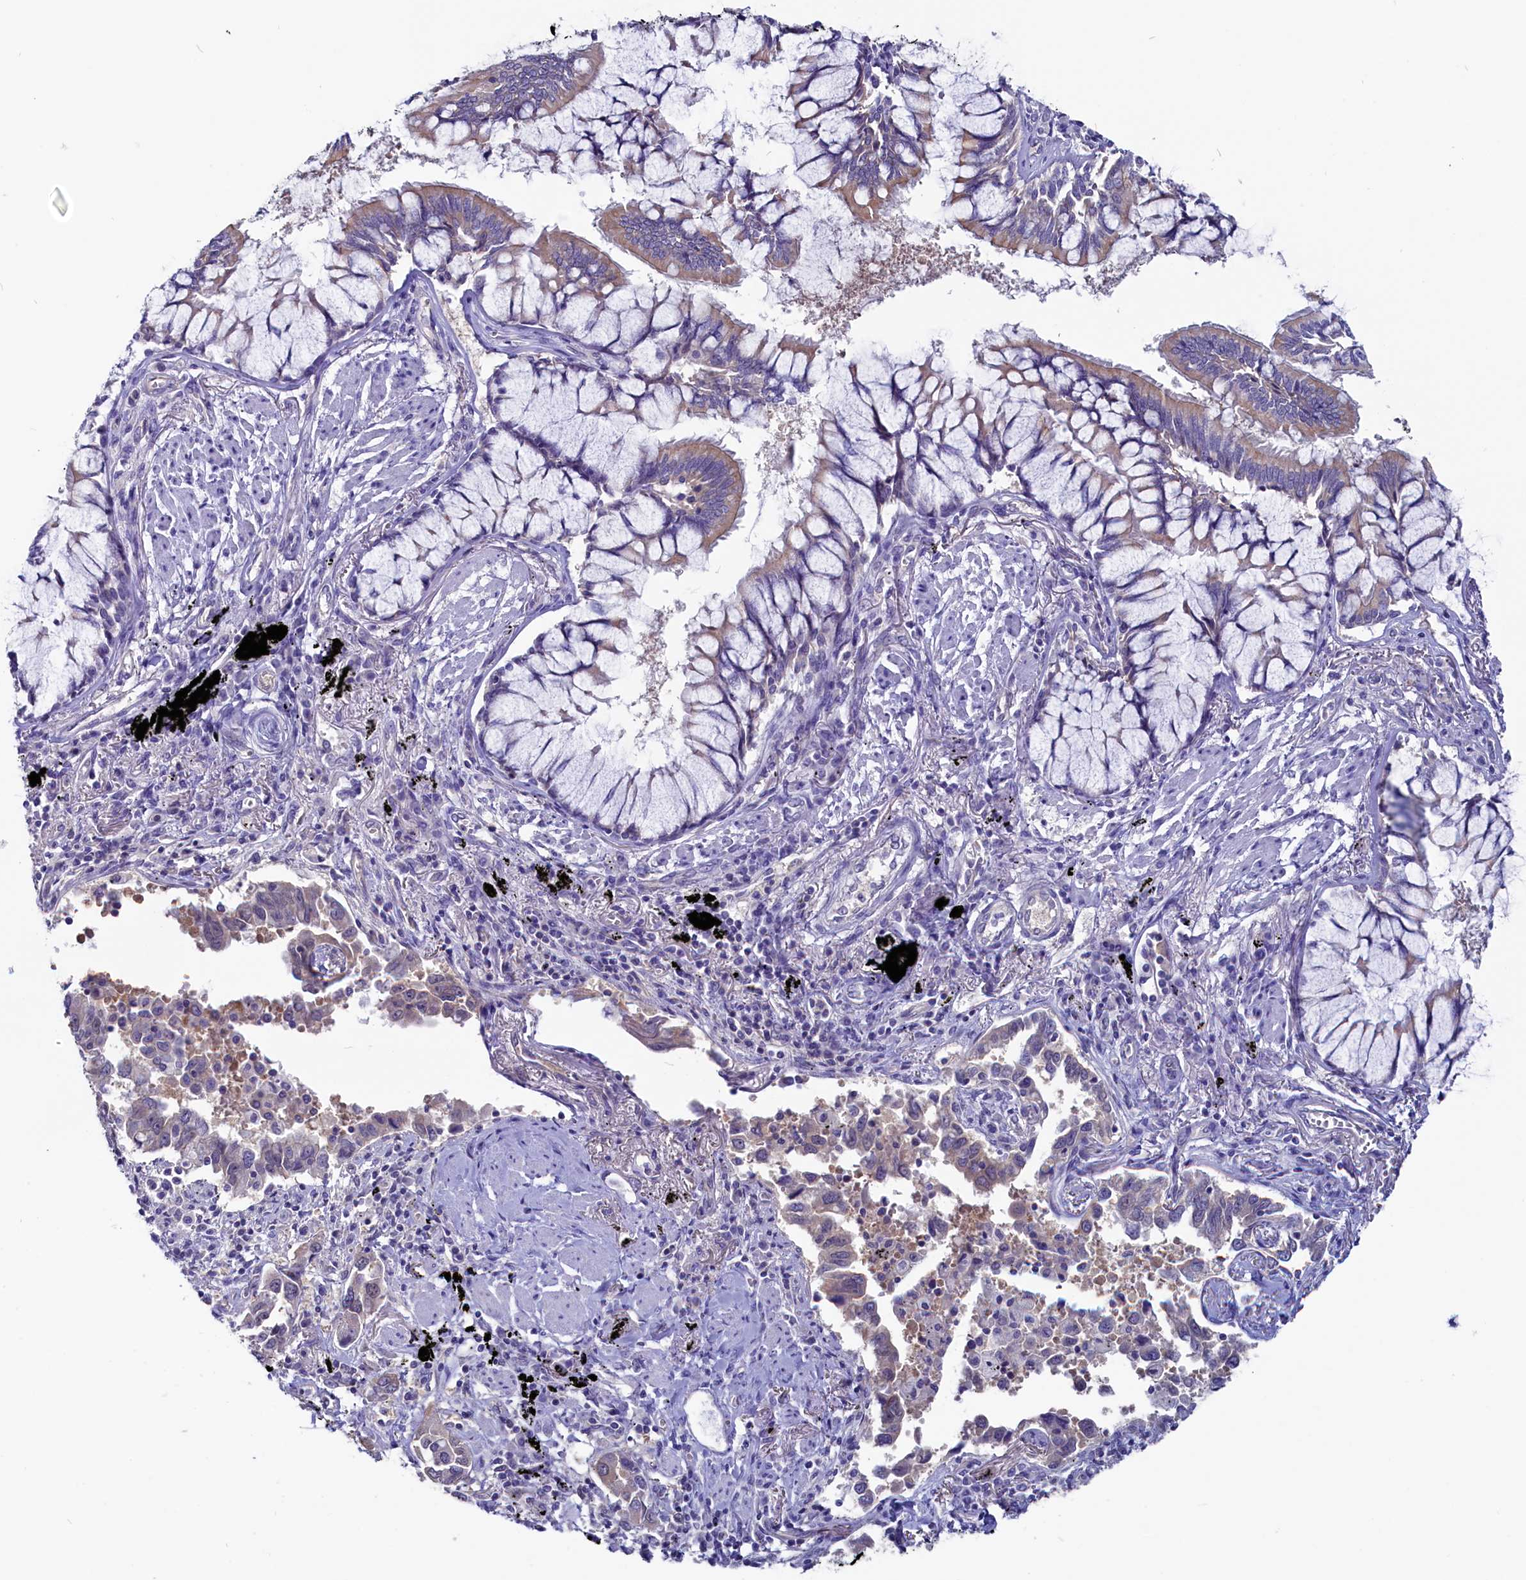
{"staining": {"intensity": "negative", "quantity": "none", "location": "none"}, "tissue": "lung cancer", "cell_type": "Tumor cells", "image_type": "cancer", "snomed": [{"axis": "morphology", "description": "Adenocarcinoma, NOS"}, {"axis": "topography", "description": "Lung"}], "caption": "High magnification brightfield microscopy of lung cancer stained with DAB (3,3'-diaminobenzidine) (brown) and counterstained with hematoxylin (blue): tumor cells show no significant positivity.", "gene": "CIAPIN1", "patient": {"sex": "male", "age": 67}}